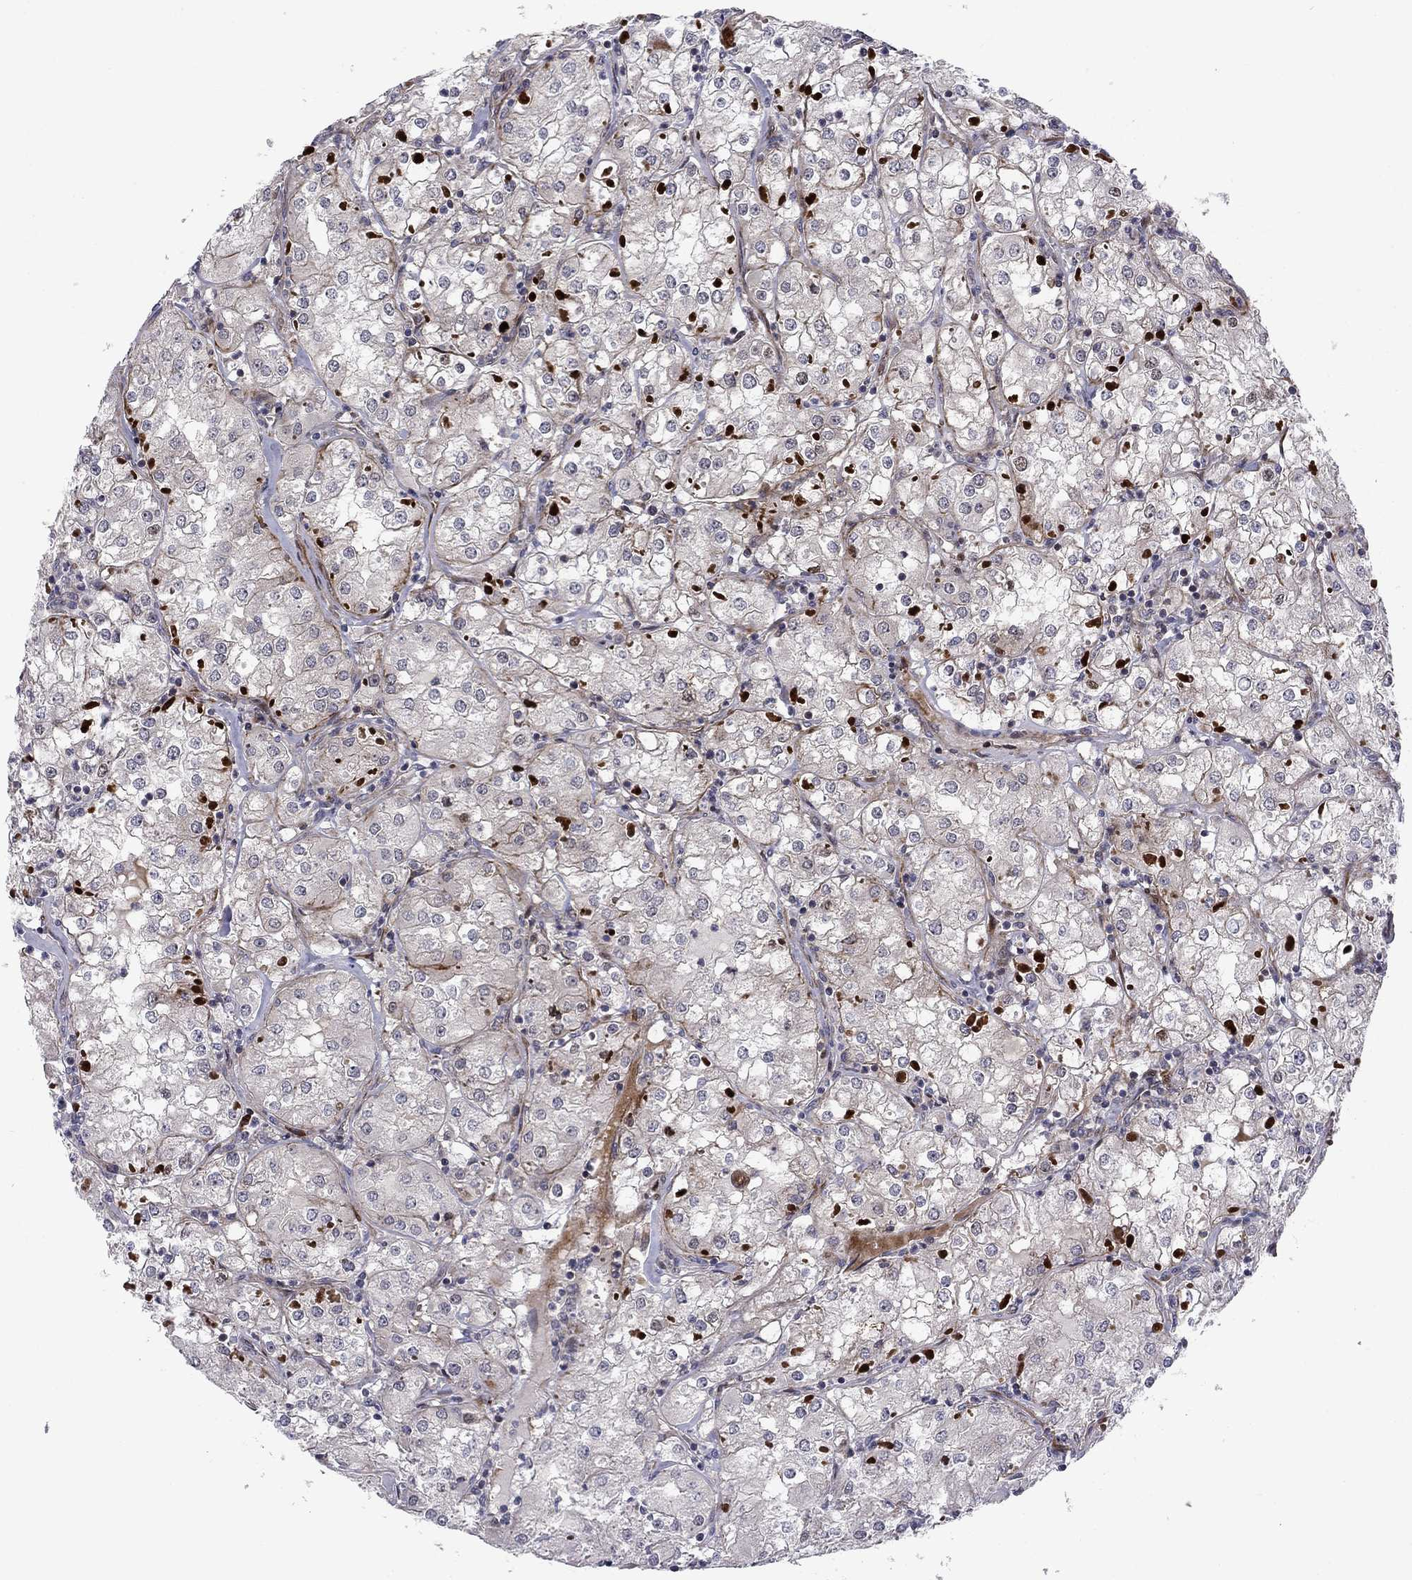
{"staining": {"intensity": "strong", "quantity": "<25%", "location": "nuclear"}, "tissue": "renal cancer", "cell_type": "Tumor cells", "image_type": "cancer", "snomed": [{"axis": "morphology", "description": "Adenocarcinoma, NOS"}, {"axis": "topography", "description": "Kidney"}], "caption": "About <25% of tumor cells in human renal cancer (adenocarcinoma) exhibit strong nuclear protein positivity as visualized by brown immunohistochemical staining.", "gene": "MIOS", "patient": {"sex": "male", "age": 77}}